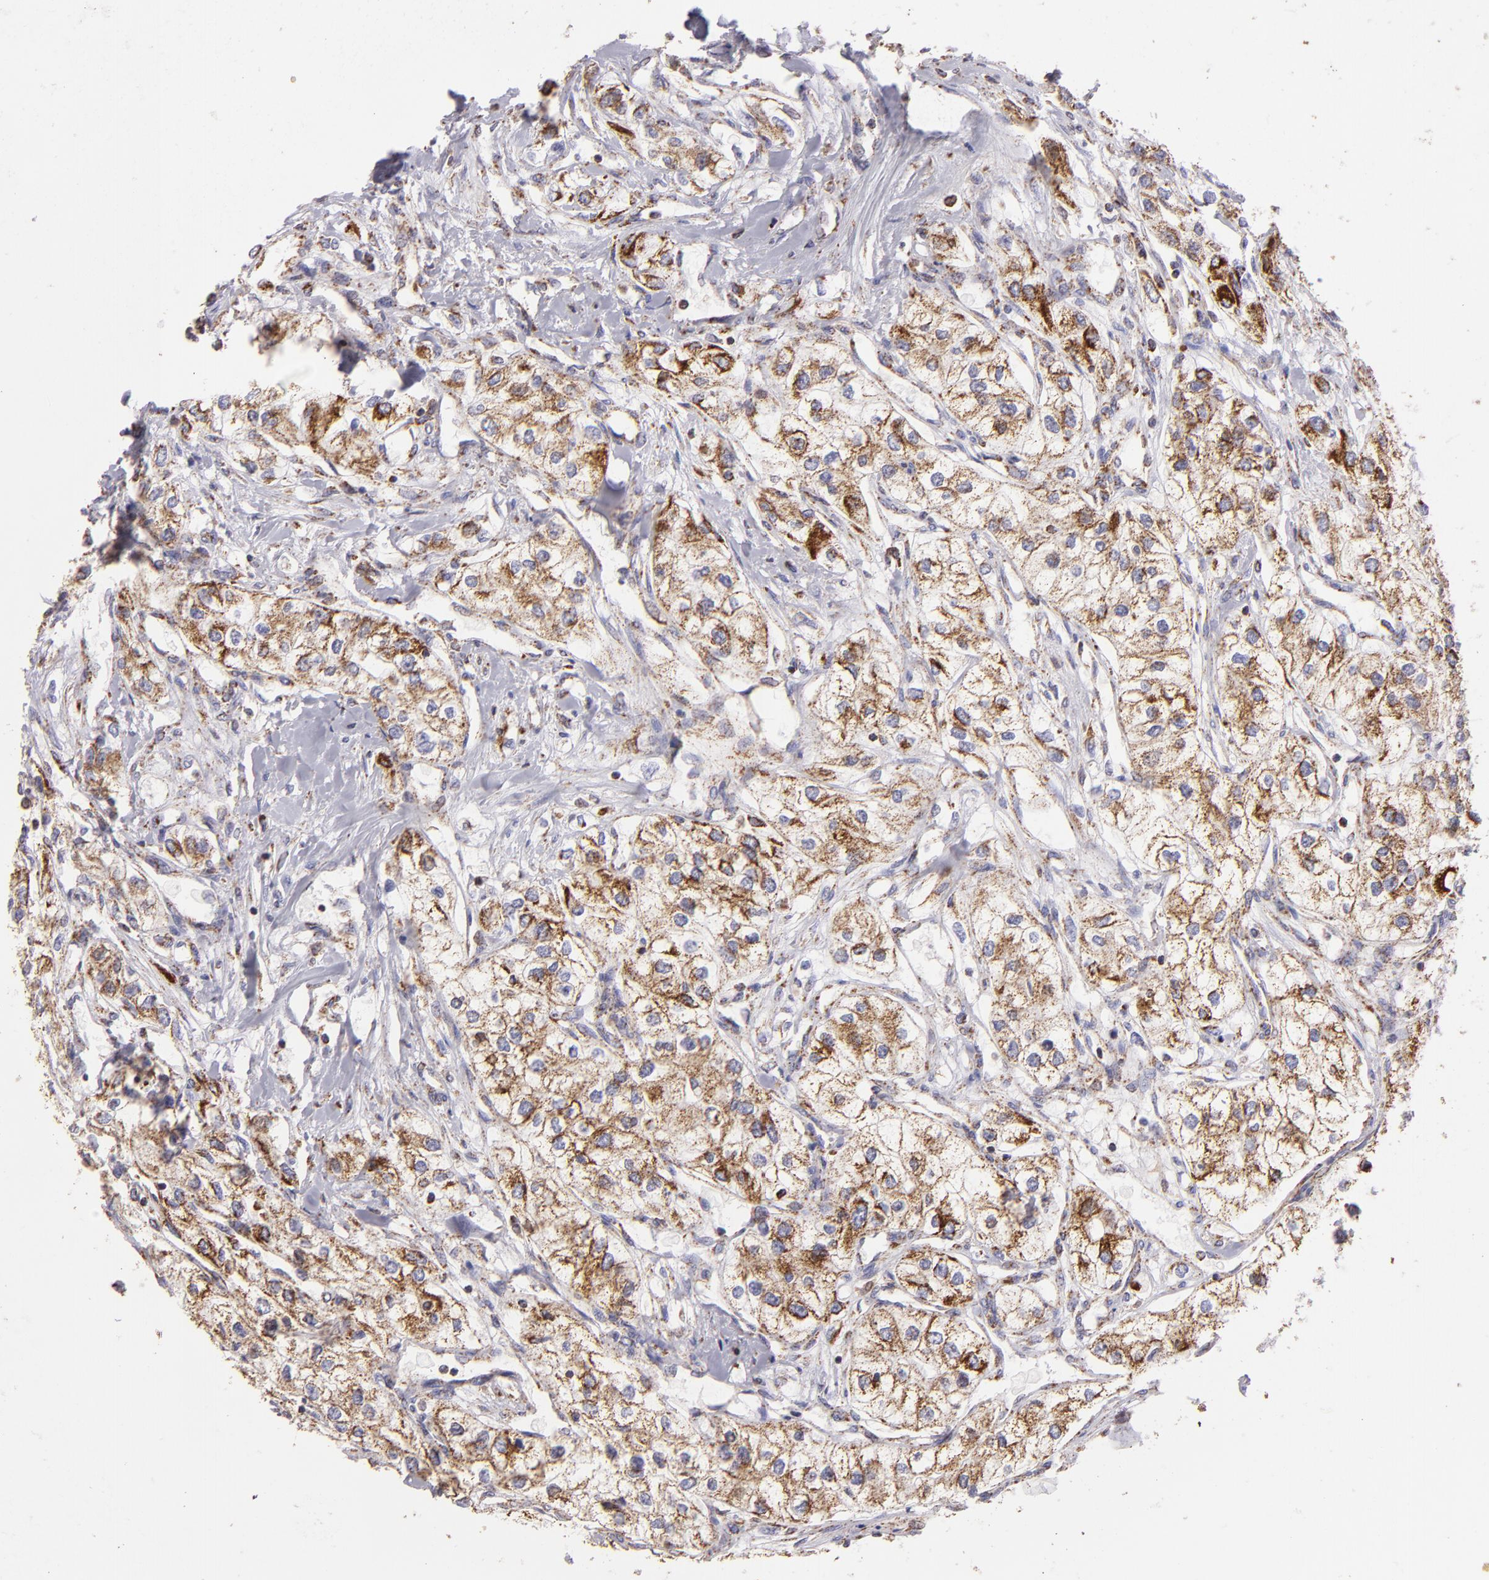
{"staining": {"intensity": "moderate", "quantity": ">75%", "location": "cytoplasmic/membranous"}, "tissue": "renal cancer", "cell_type": "Tumor cells", "image_type": "cancer", "snomed": [{"axis": "morphology", "description": "Adenocarcinoma, NOS"}, {"axis": "topography", "description": "Kidney"}], "caption": "Immunohistochemistry (IHC) image of neoplastic tissue: human adenocarcinoma (renal) stained using immunohistochemistry (IHC) reveals medium levels of moderate protein expression localized specifically in the cytoplasmic/membranous of tumor cells, appearing as a cytoplasmic/membranous brown color.", "gene": "HSPD1", "patient": {"sex": "male", "age": 57}}